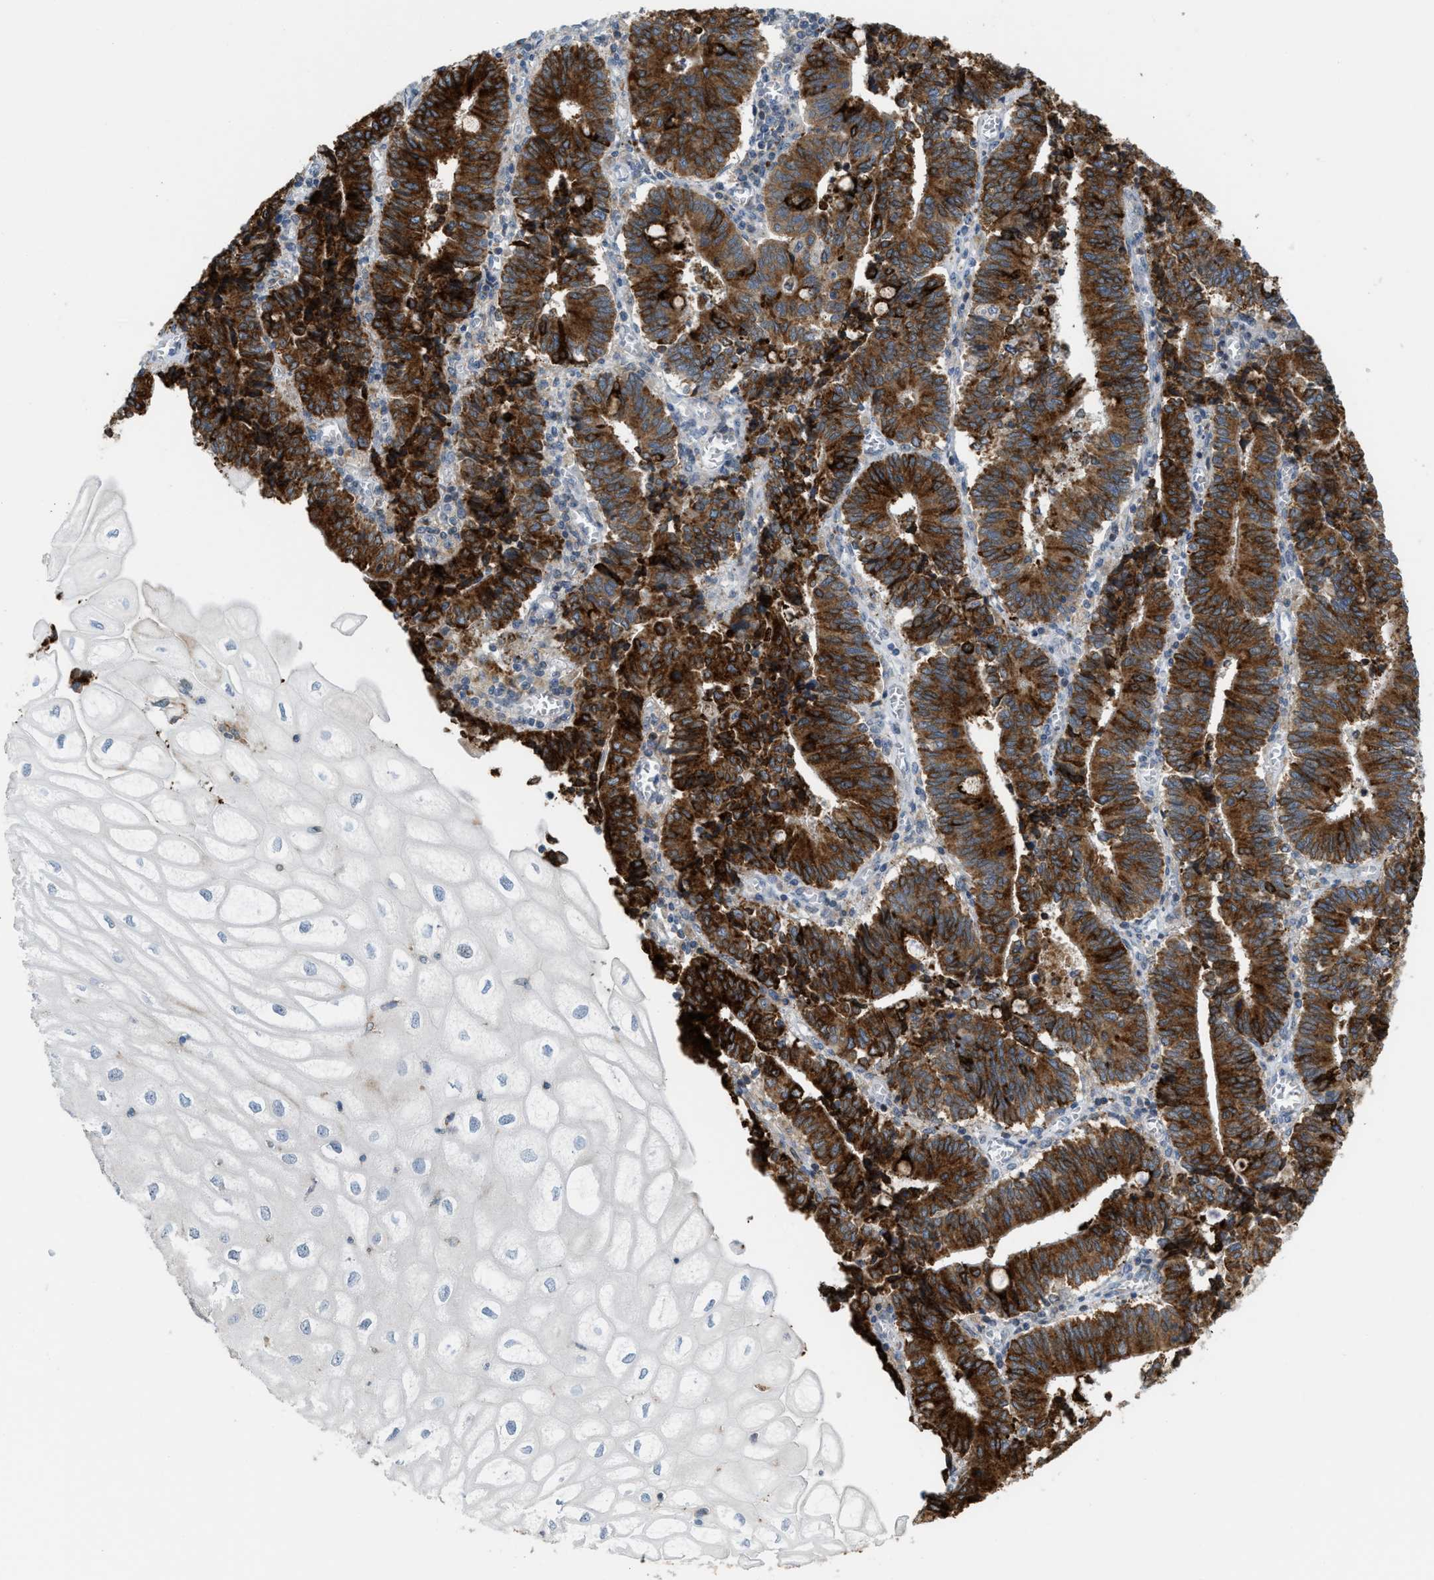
{"staining": {"intensity": "strong", "quantity": ">75%", "location": "cytoplasmic/membranous"}, "tissue": "cervical cancer", "cell_type": "Tumor cells", "image_type": "cancer", "snomed": [{"axis": "morphology", "description": "Adenocarcinoma, NOS"}, {"axis": "topography", "description": "Cervix"}], "caption": "This image displays immunohistochemistry (IHC) staining of human cervical adenocarcinoma, with high strong cytoplasmic/membranous staining in approximately >75% of tumor cells.", "gene": "DIPK1A", "patient": {"sex": "female", "age": 44}}